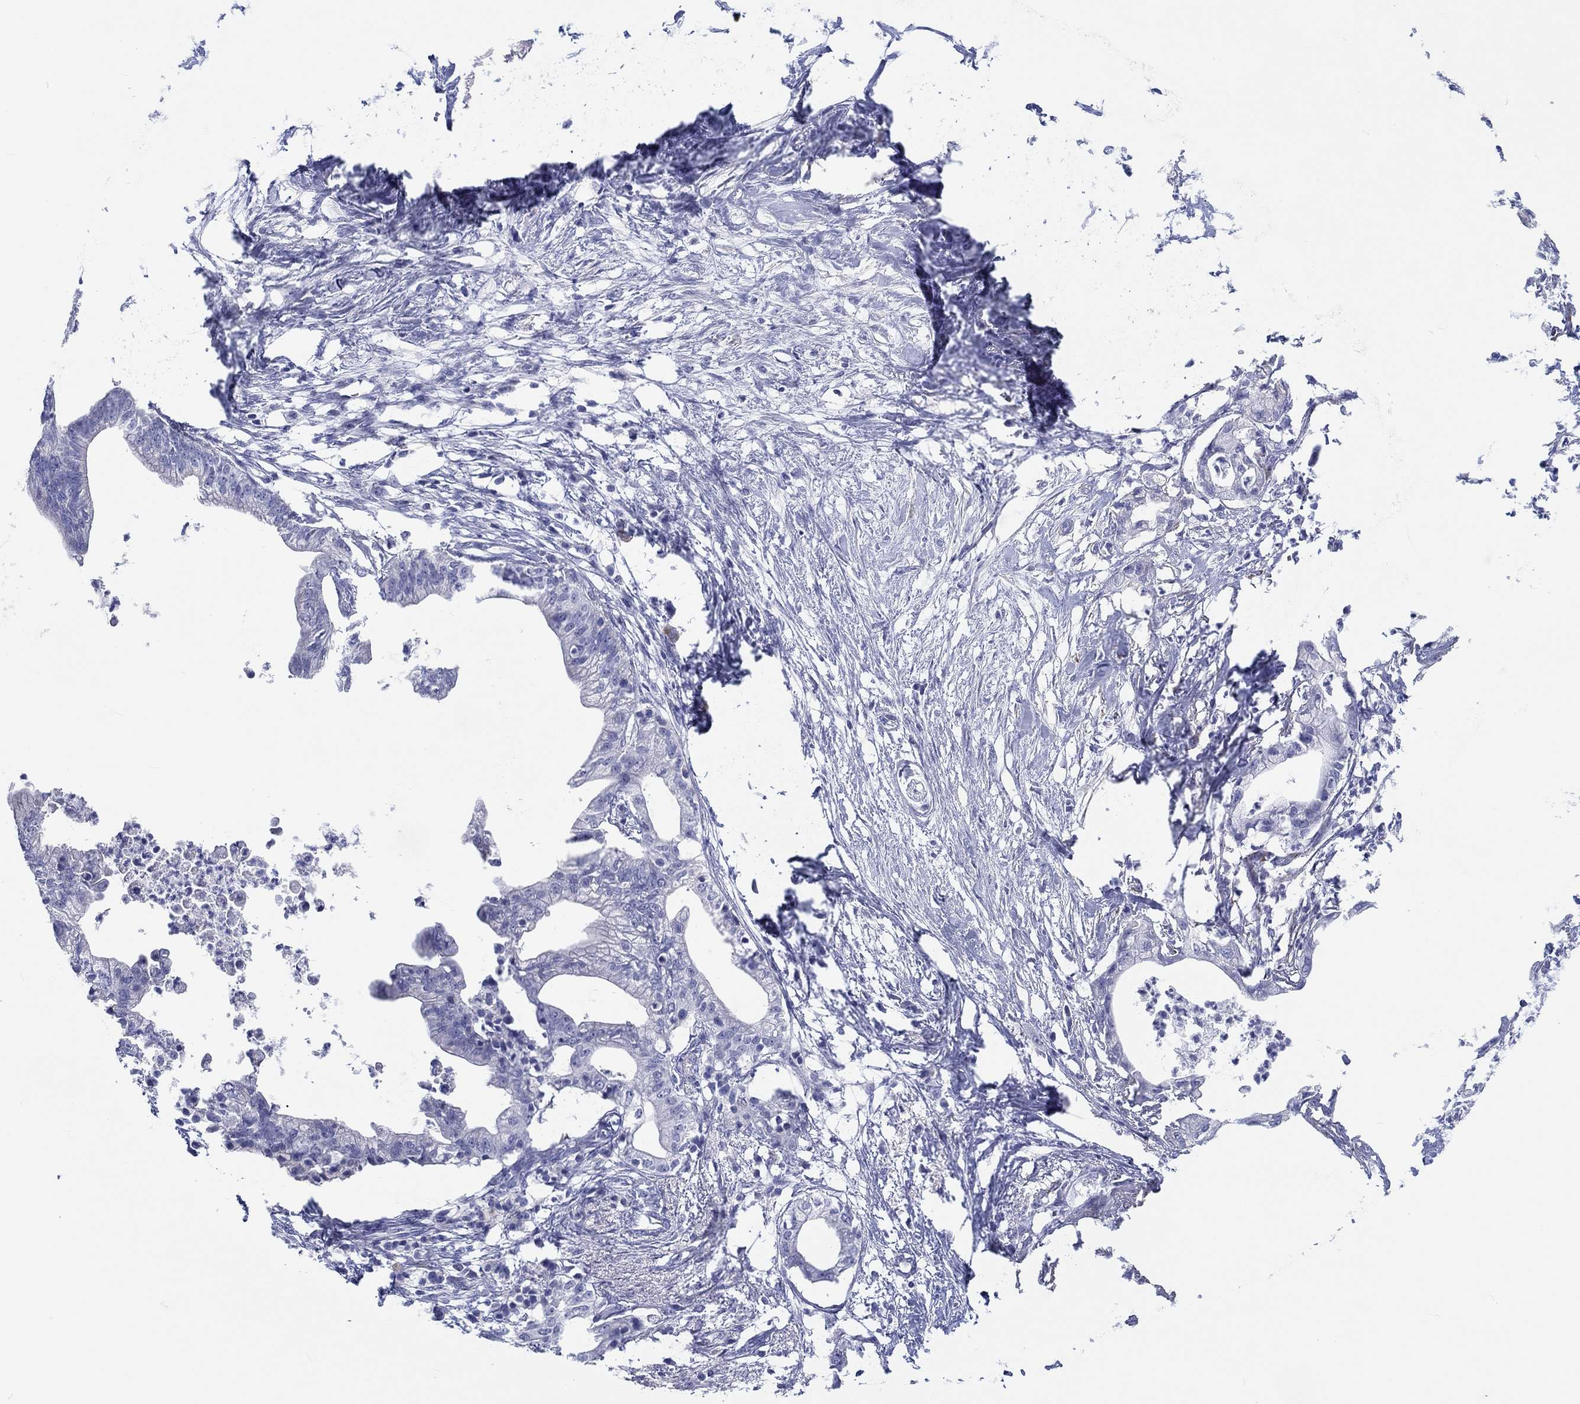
{"staining": {"intensity": "negative", "quantity": "none", "location": "none"}, "tissue": "pancreatic cancer", "cell_type": "Tumor cells", "image_type": "cancer", "snomed": [{"axis": "morphology", "description": "Normal tissue, NOS"}, {"axis": "morphology", "description": "Adenocarcinoma, NOS"}, {"axis": "topography", "description": "Pancreas"}], "caption": "A micrograph of human pancreatic cancer (adenocarcinoma) is negative for staining in tumor cells.", "gene": "H1-1", "patient": {"sex": "female", "age": 58}}